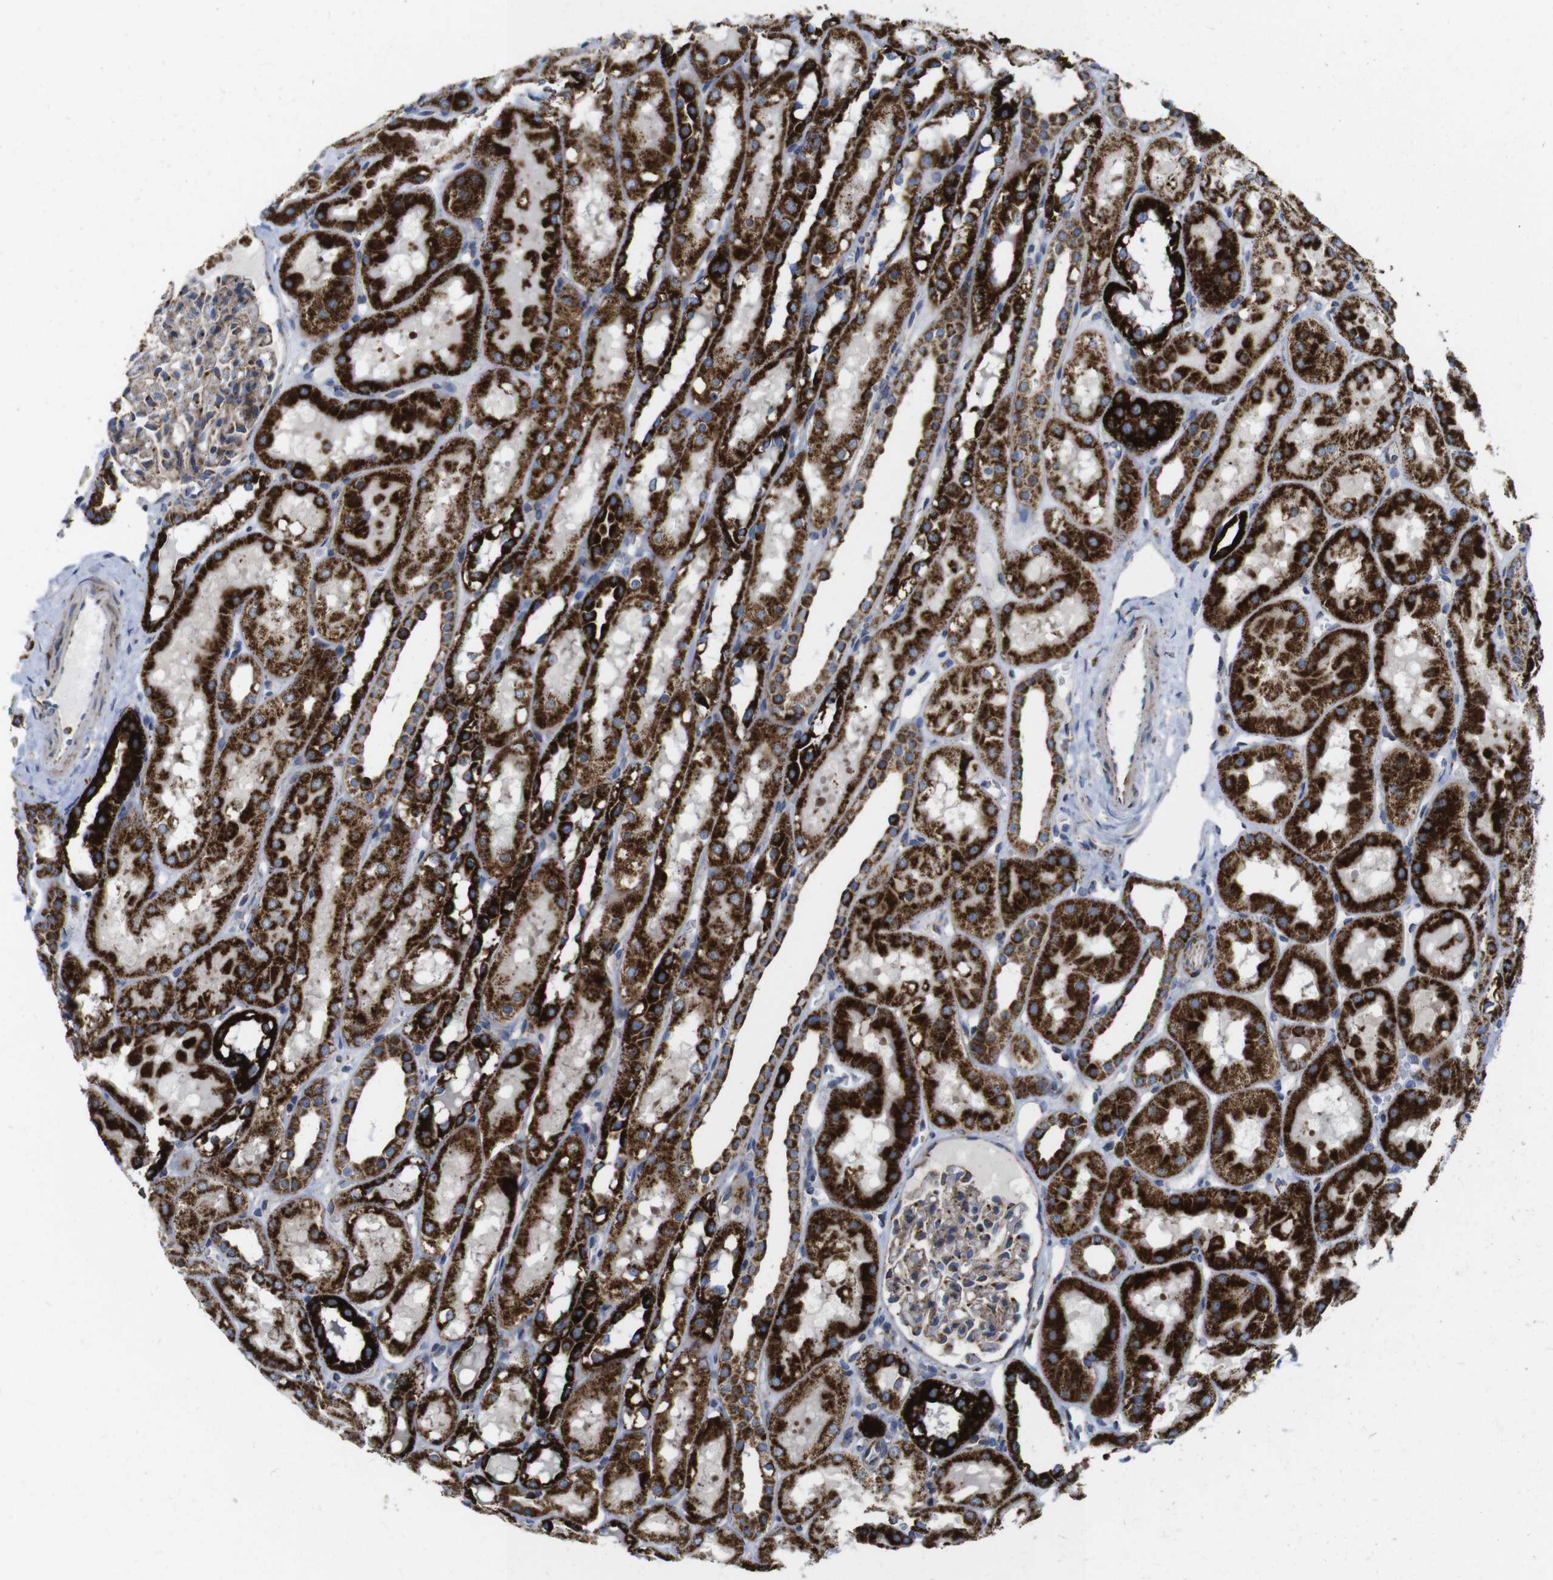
{"staining": {"intensity": "moderate", "quantity": "<25%", "location": "cytoplasmic/membranous"}, "tissue": "kidney", "cell_type": "Cells in glomeruli", "image_type": "normal", "snomed": [{"axis": "morphology", "description": "Normal tissue, NOS"}, {"axis": "topography", "description": "Kidney"}, {"axis": "topography", "description": "Urinary bladder"}], "caption": "DAB immunohistochemical staining of benign human kidney exhibits moderate cytoplasmic/membranous protein expression in about <25% of cells in glomeruli.", "gene": "TMEM192", "patient": {"sex": "male", "age": 16}}